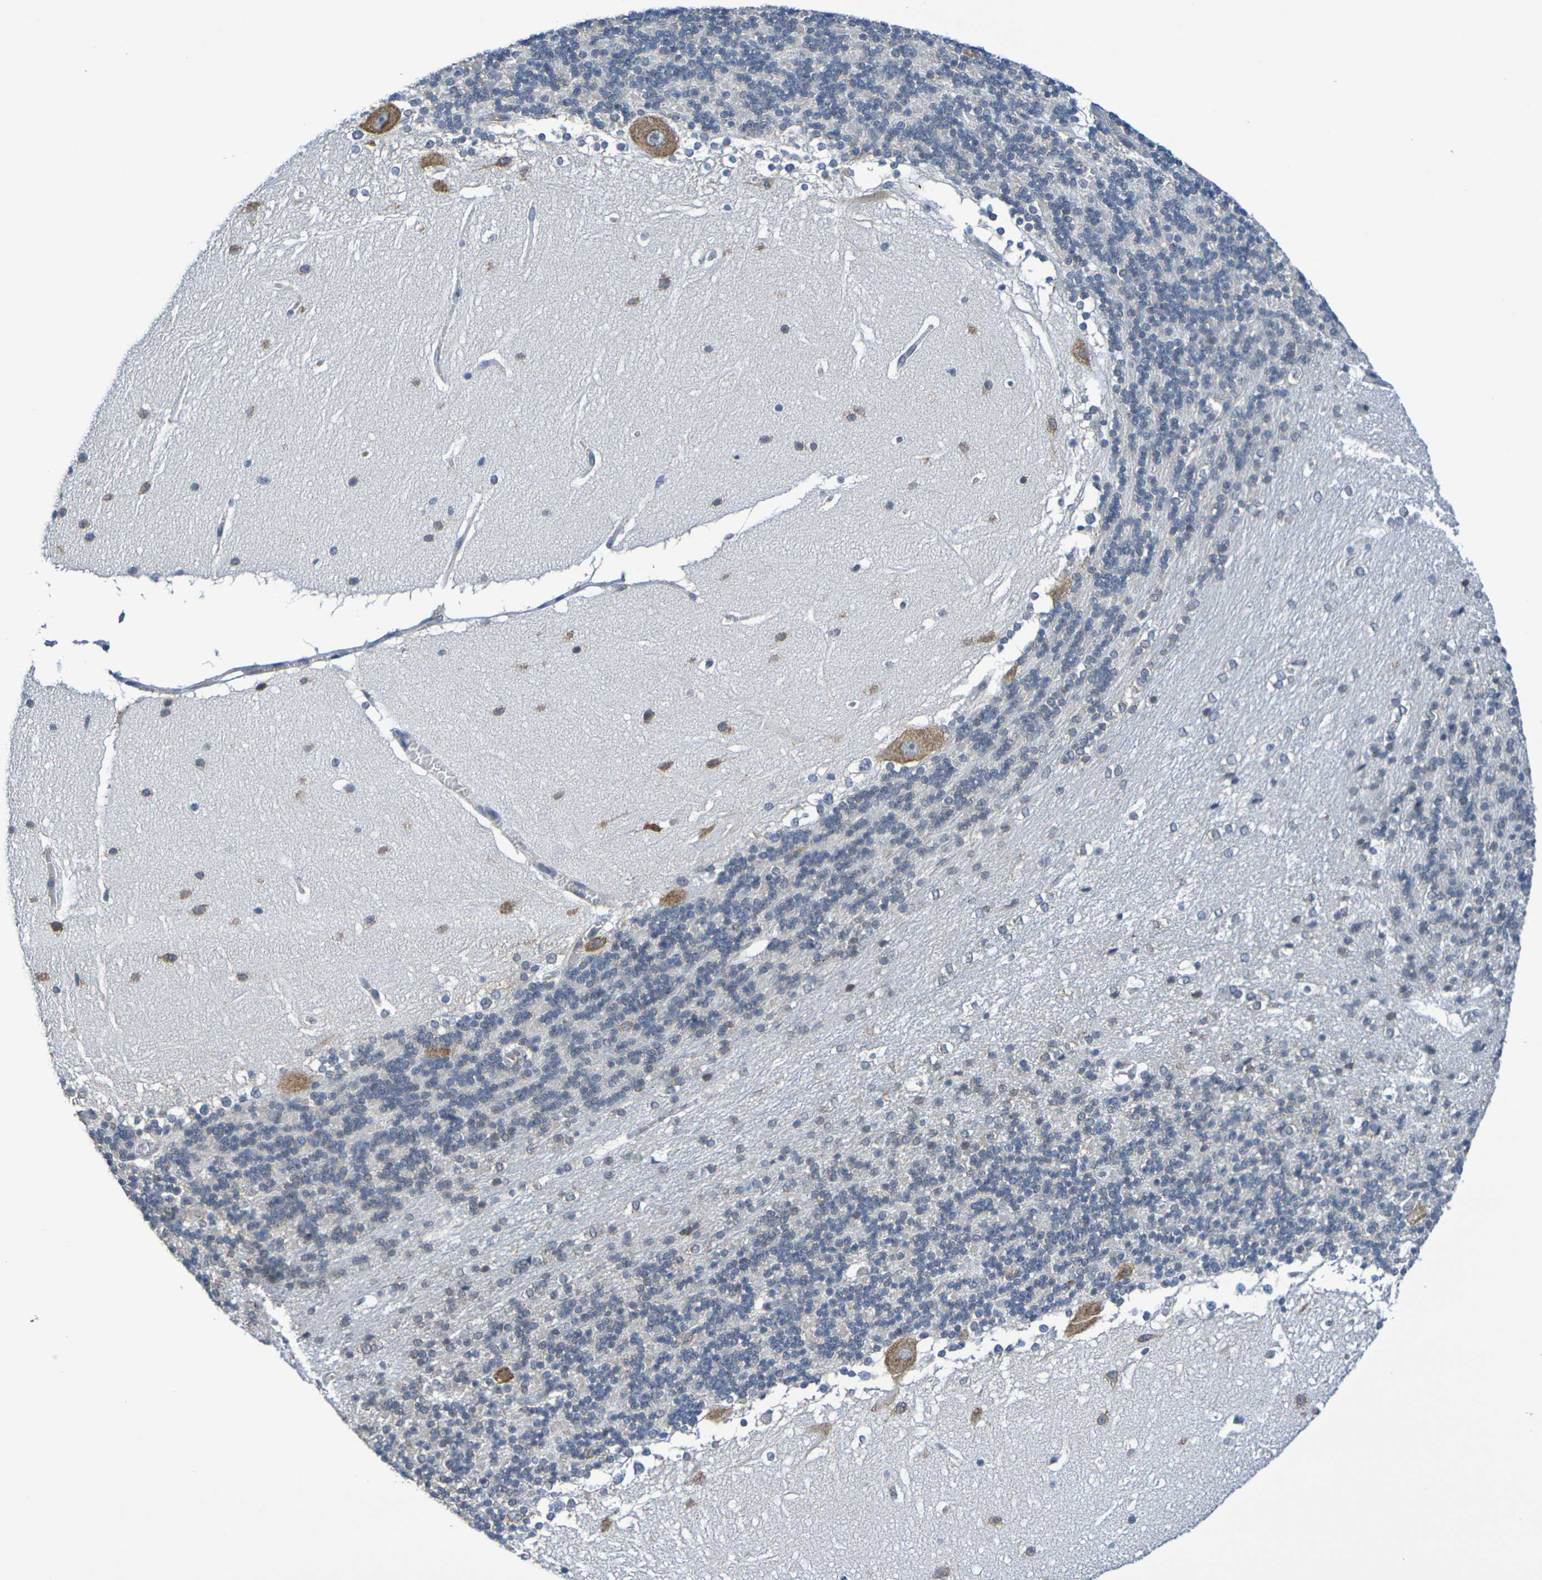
{"staining": {"intensity": "negative", "quantity": "none", "location": "none"}, "tissue": "cerebellum", "cell_type": "Cells in granular layer", "image_type": "normal", "snomed": [{"axis": "morphology", "description": "Normal tissue, NOS"}, {"axis": "topography", "description": "Cerebellum"}], "caption": "The micrograph reveals no significant positivity in cells in granular layer of cerebellum.", "gene": "CHRNB1", "patient": {"sex": "female", "age": 19}}